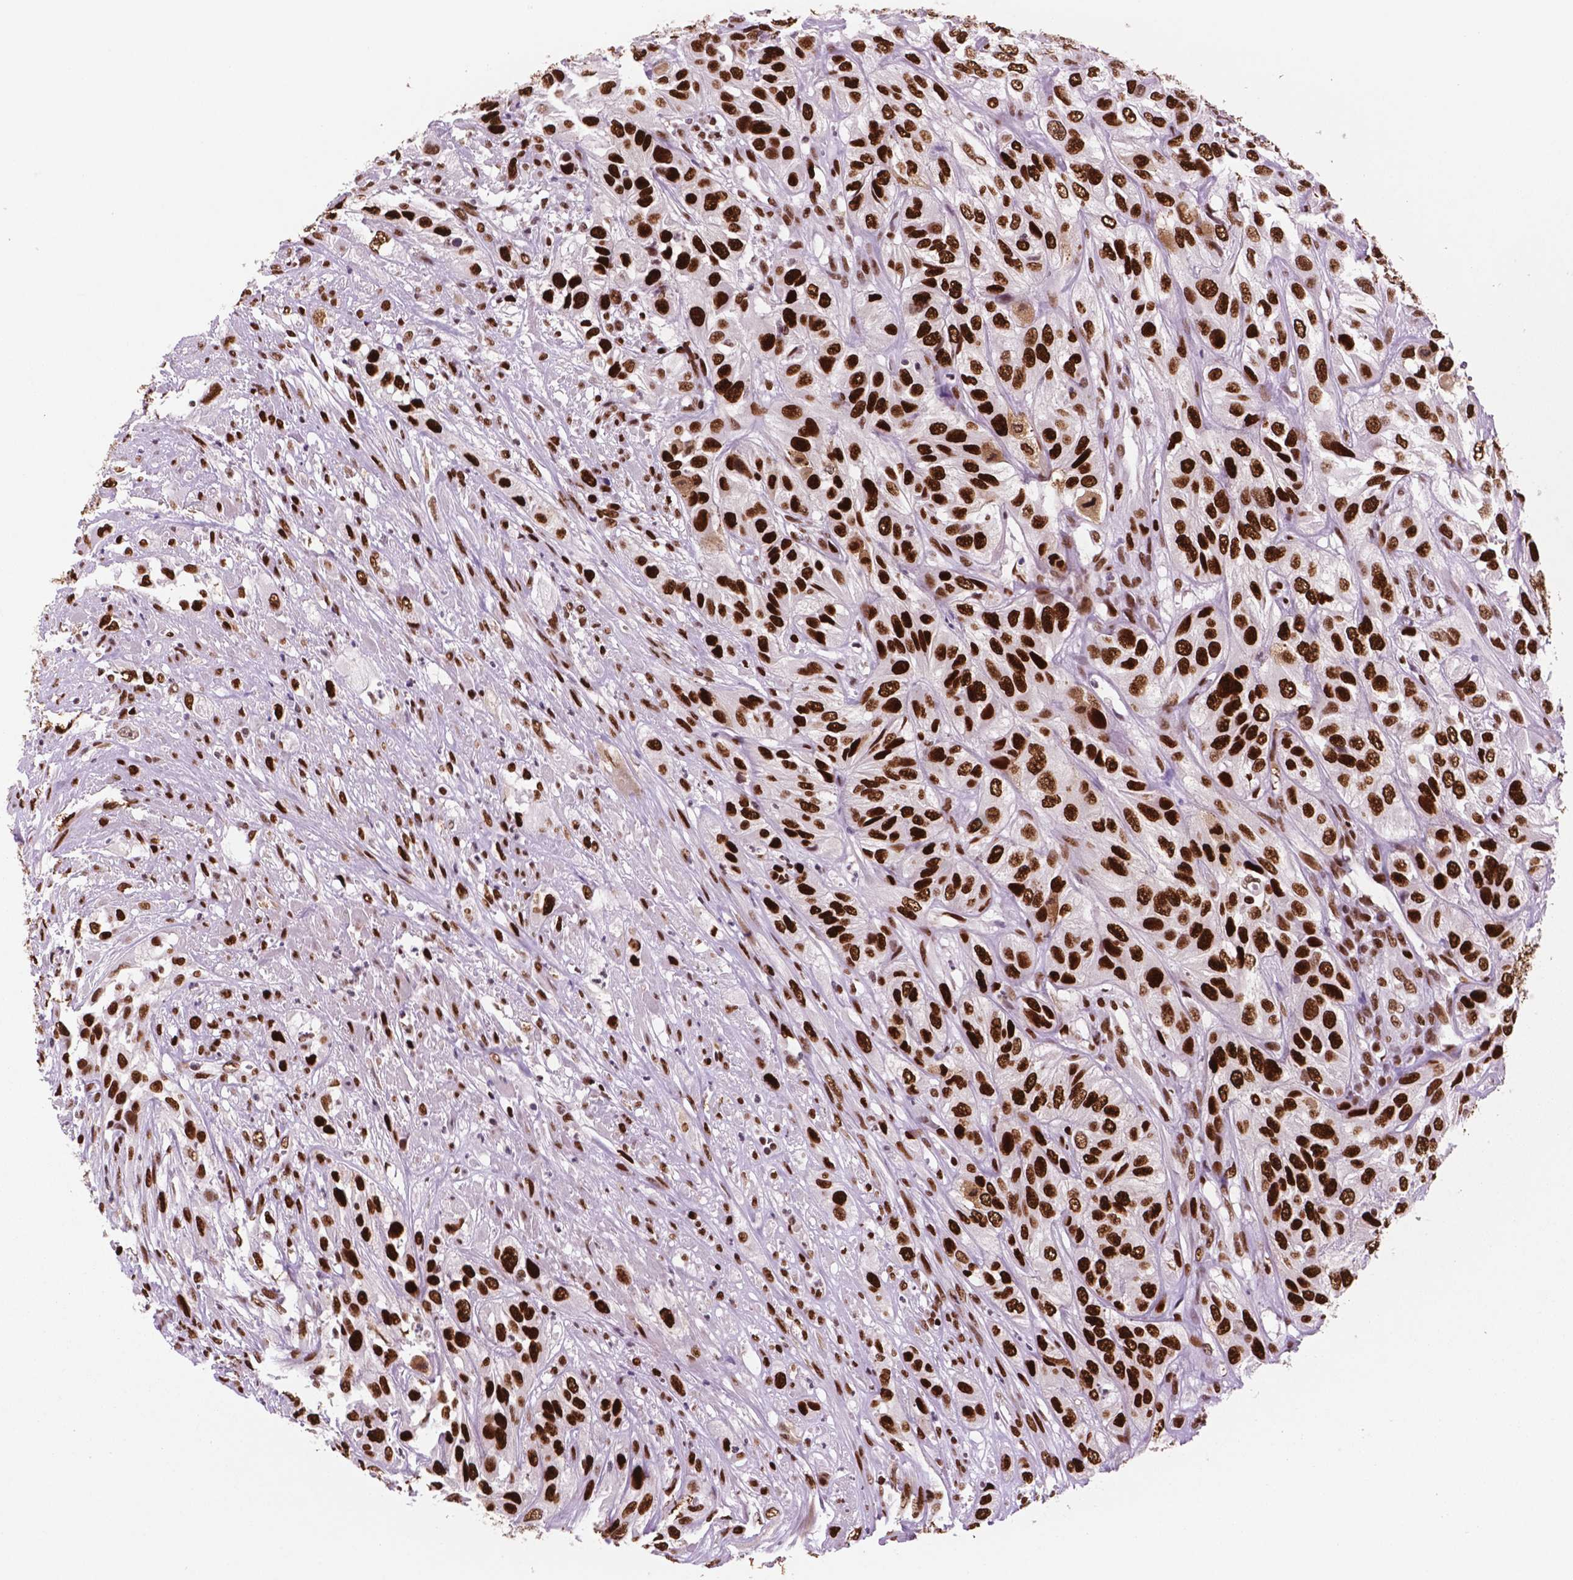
{"staining": {"intensity": "strong", "quantity": ">75%", "location": "nuclear"}, "tissue": "urothelial cancer", "cell_type": "Tumor cells", "image_type": "cancer", "snomed": [{"axis": "morphology", "description": "Urothelial carcinoma, High grade"}, {"axis": "topography", "description": "Urinary bladder"}], "caption": "Protein expression analysis of high-grade urothelial carcinoma demonstrates strong nuclear staining in about >75% of tumor cells.", "gene": "MSH6", "patient": {"sex": "male", "age": 67}}